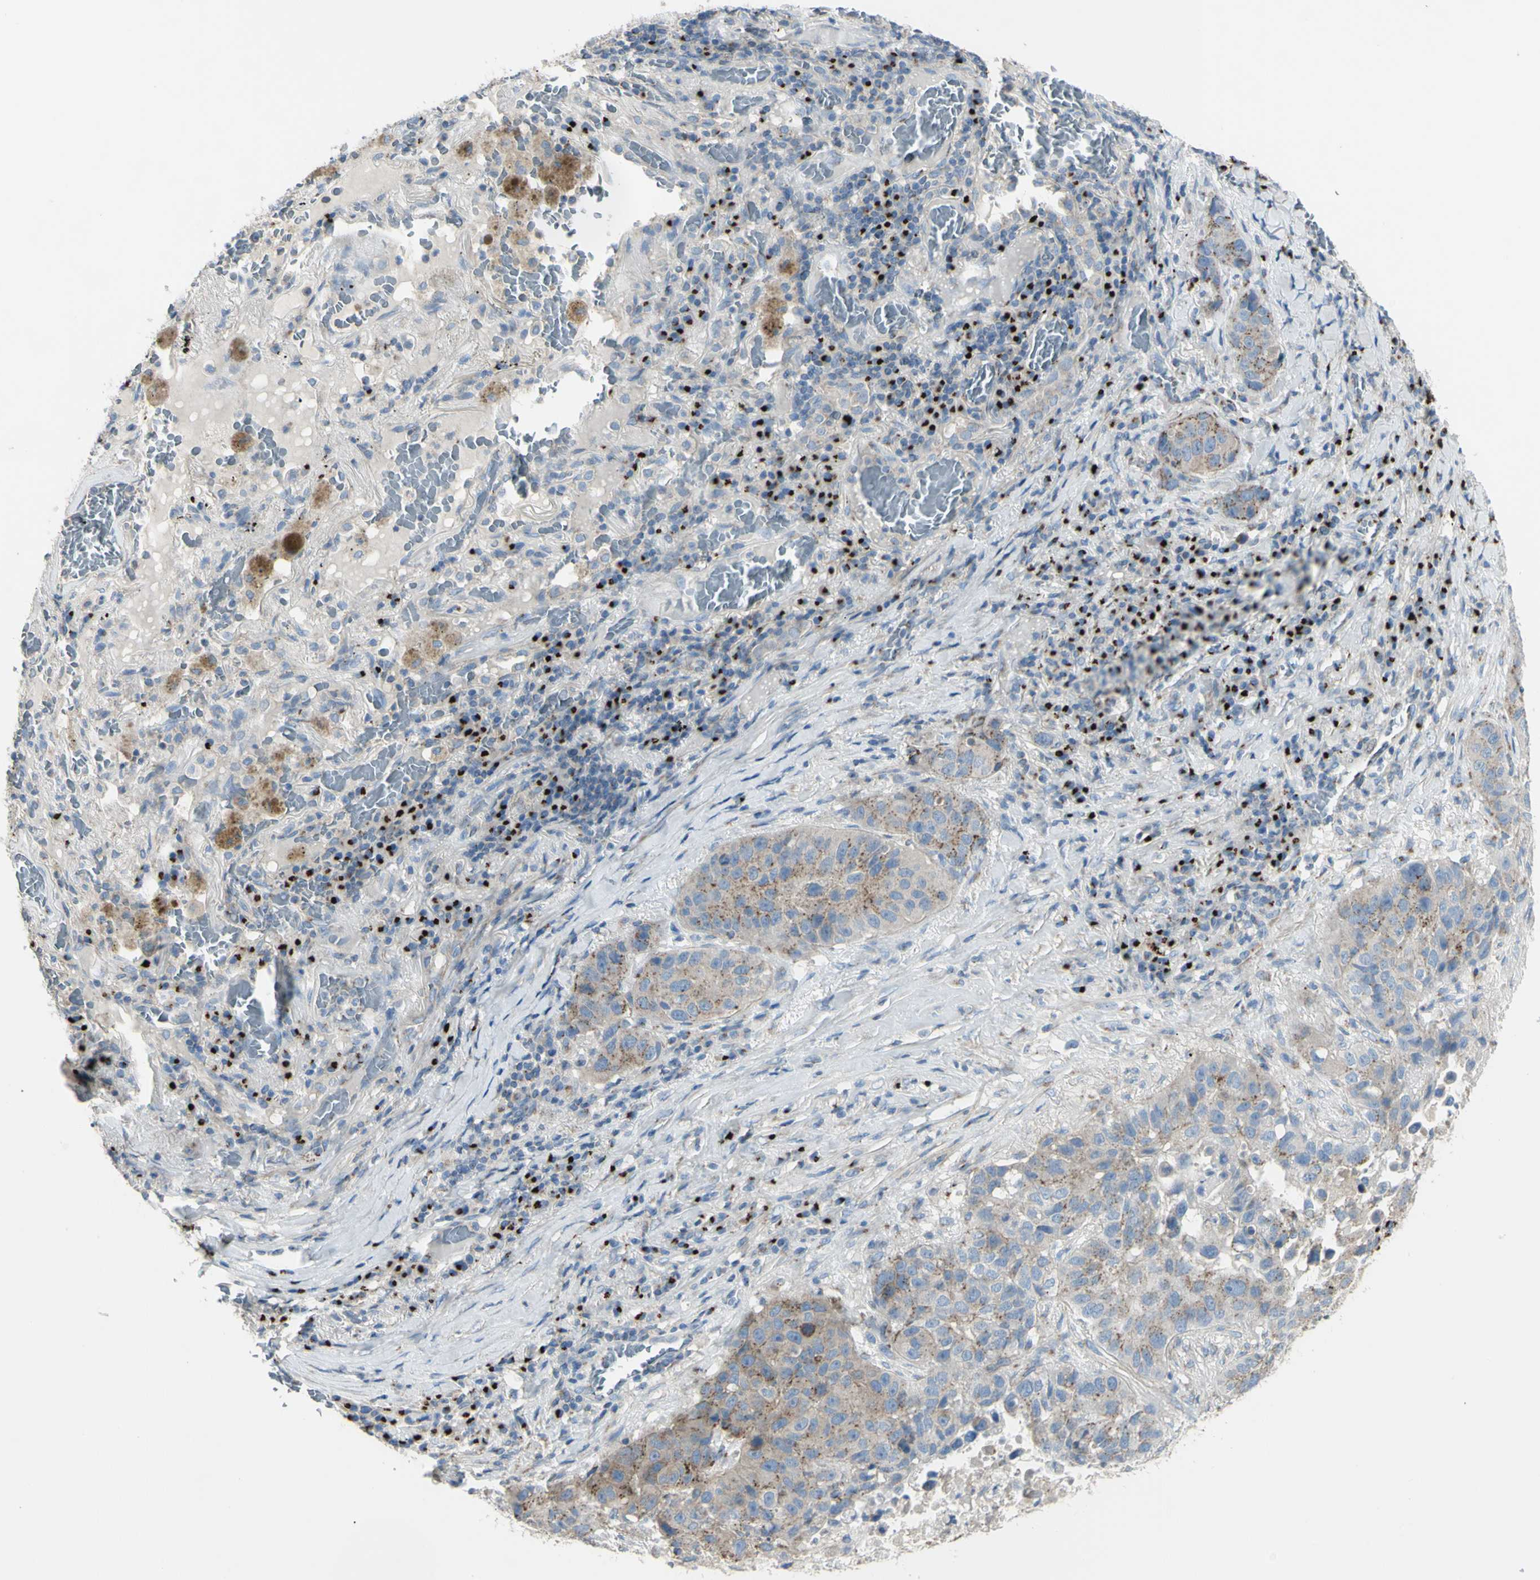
{"staining": {"intensity": "moderate", "quantity": "25%-75%", "location": "cytoplasmic/membranous"}, "tissue": "lung cancer", "cell_type": "Tumor cells", "image_type": "cancer", "snomed": [{"axis": "morphology", "description": "Squamous cell carcinoma, NOS"}, {"axis": "topography", "description": "Lung"}], "caption": "Protein expression analysis of human lung cancer (squamous cell carcinoma) reveals moderate cytoplasmic/membranous expression in about 25%-75% of tumor cells.", "gene": "B4GALT3", "patient": {"sex": "male", "age": 57}}